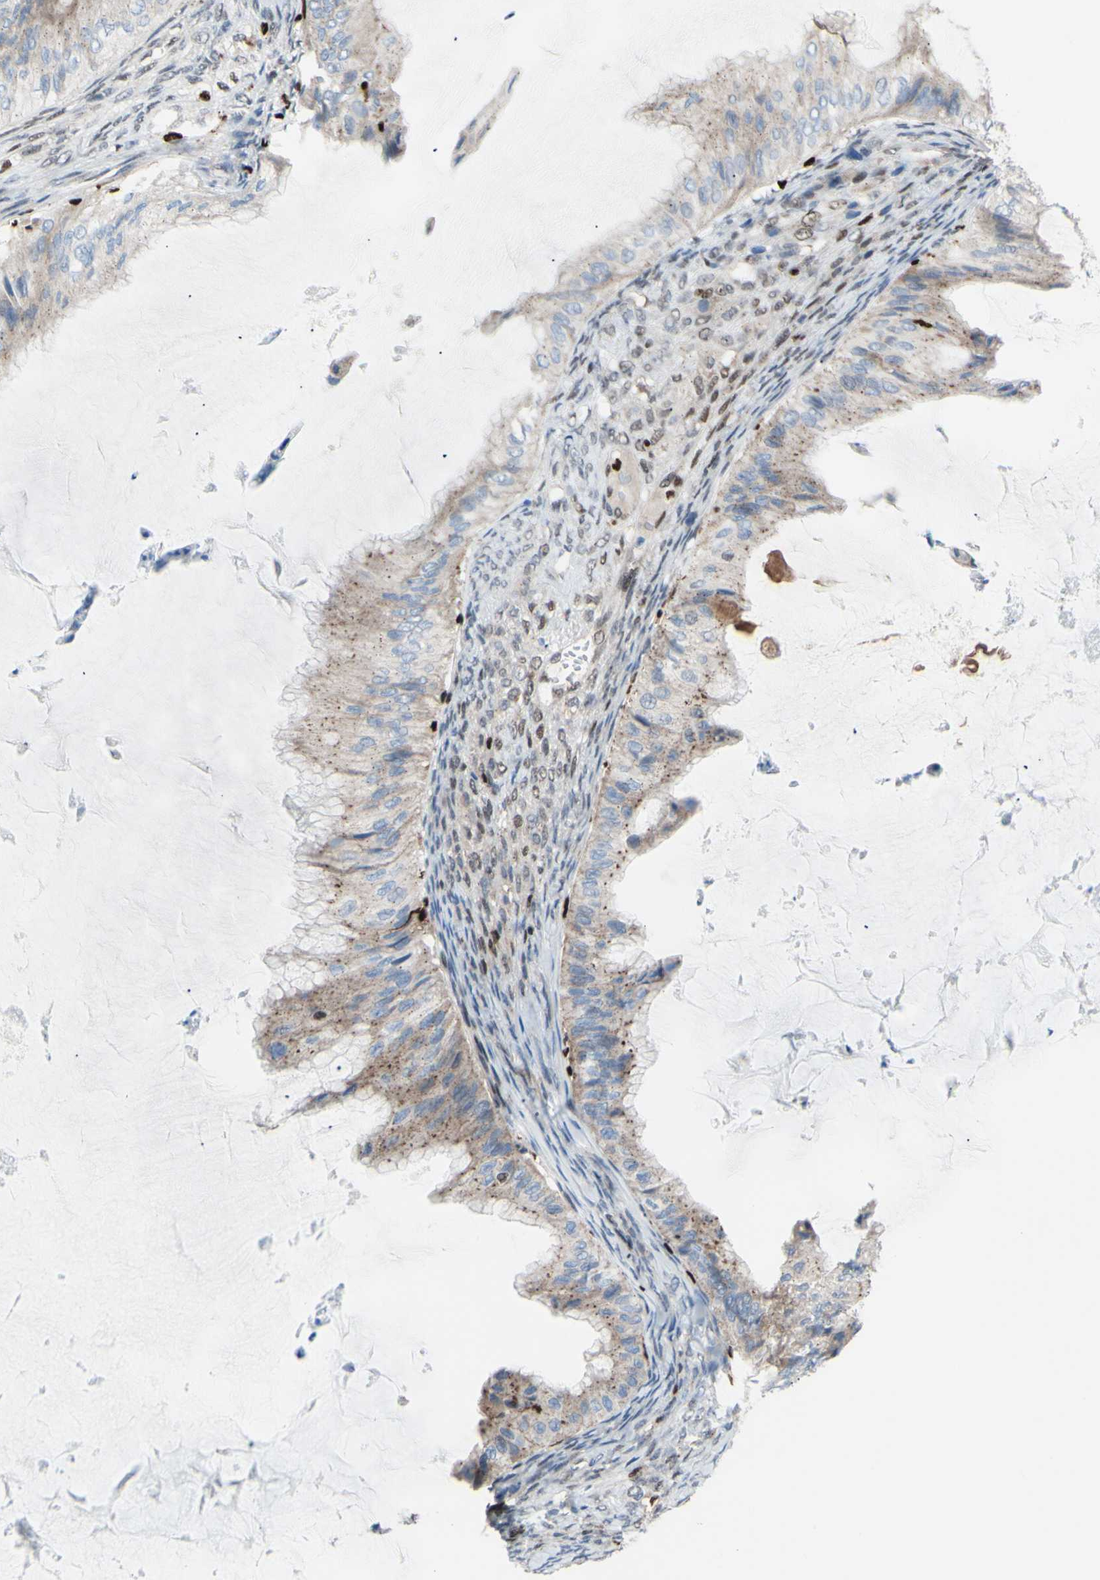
{"staining": {"intensity": "weak", "quantity": ">75%", "location": "cytoplasmic/membranous"}, "tissue": "ovarian cancer", "cell_type": "Tumor cells", "image_type": "cancer", "snomed": [{"axis": "morphology", "description": "Cystadenocarcinoma, mucinous, NOS"}, {"axis": "topography", "description": "Ovary"}], "caption": "The photomicrograph demonstrates immunohistochemical staining of ovarian mucinous cystadenocarcinoma. There is weak cytoplasmic/membranous staining is identified in about >75% of tumor cells. (Stains: DAB (3,3'-diaminobenzidine) in brown, nuclei in blue, Microscopy: brightfield microscopy at high magnification).", "gene": "EED", "patient": {"sex": "female", "age": 61}}